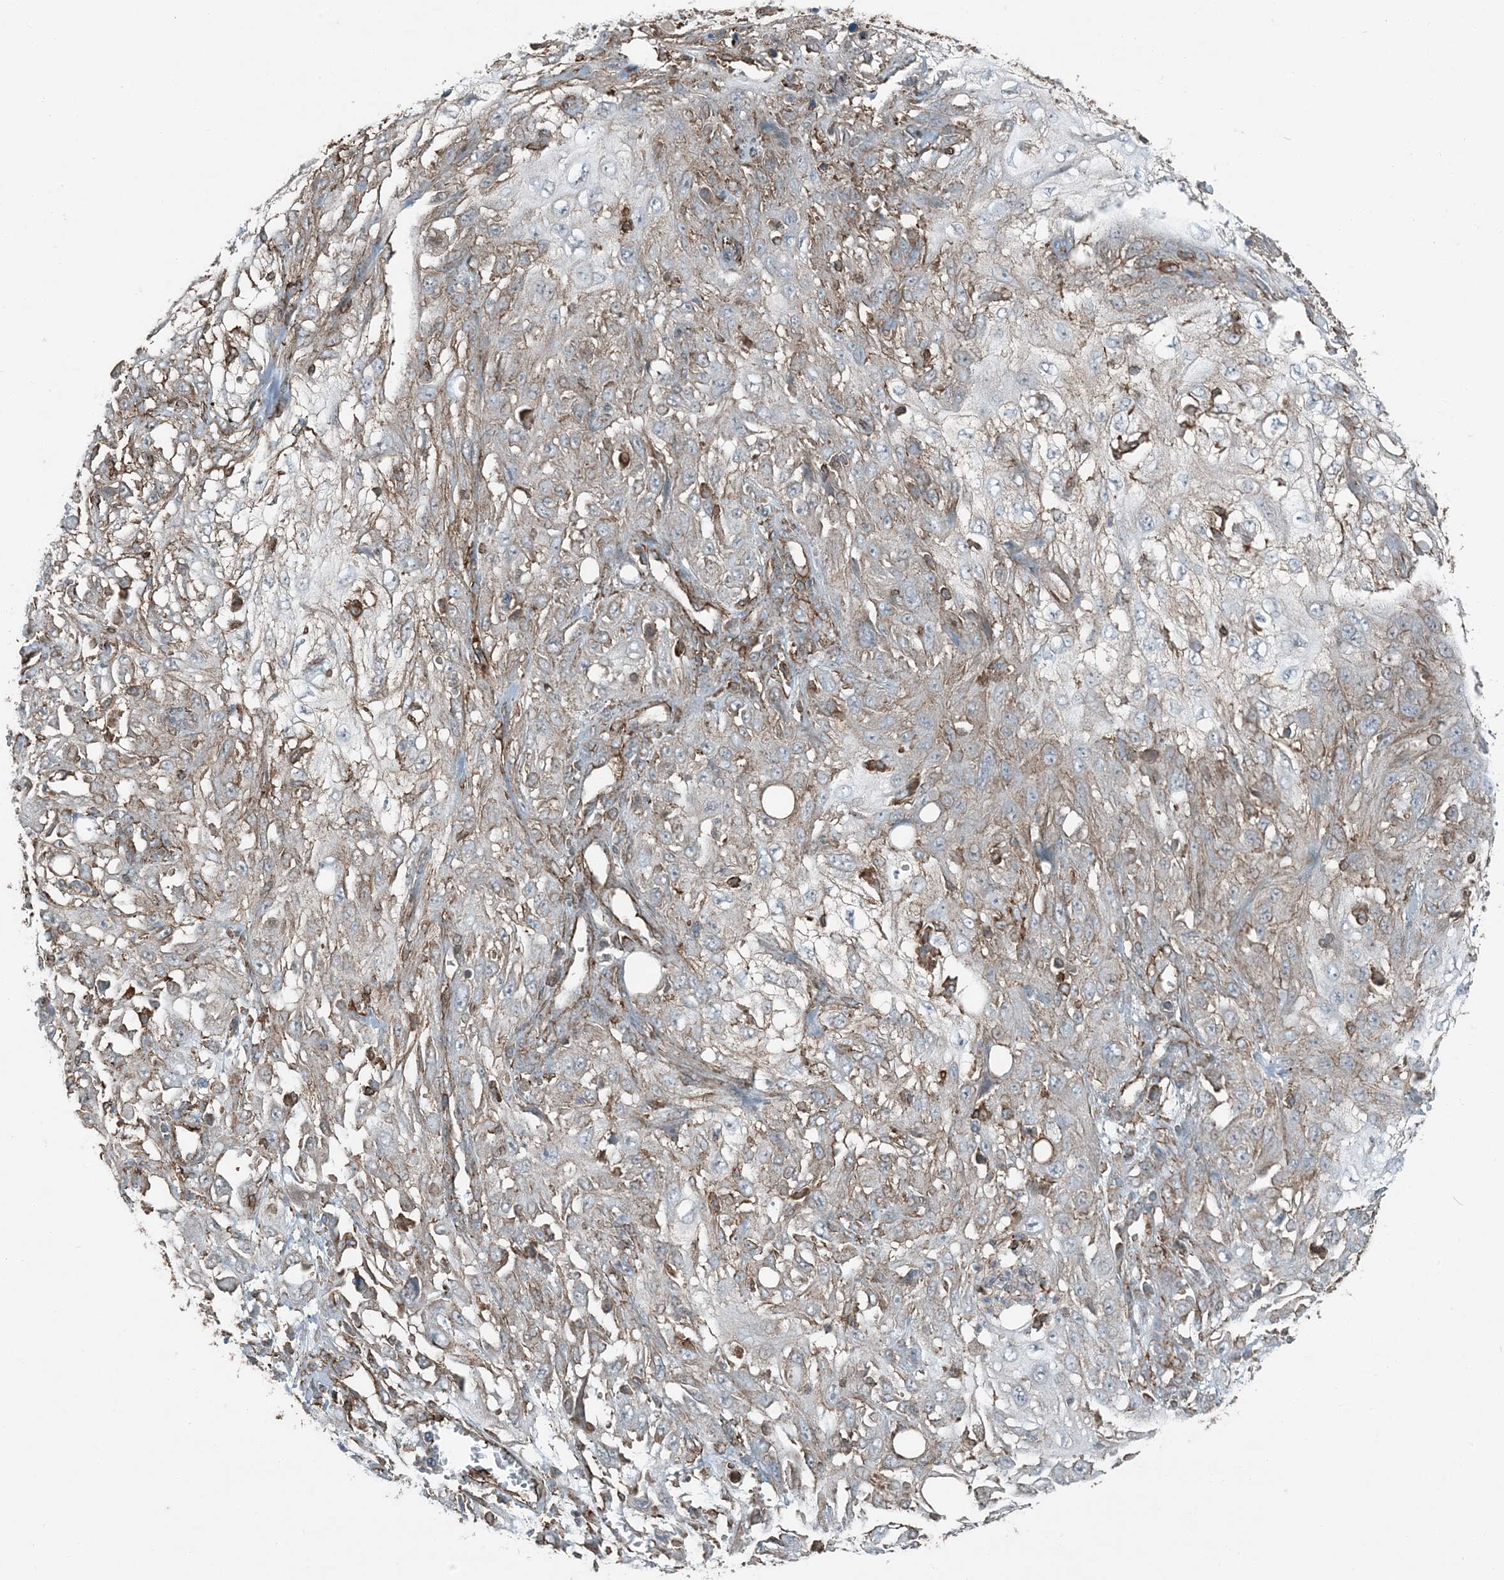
{"staining": {"intensity": "negative", "quantity": "none", "location": "none"}, "tissue": "skin cancer", "cell_type": "Tumor cells", "image_type": "cancer", "snomed": [{"axis": "morphology", "description": "Squamous cell carcinoma, NOS"}, {"axis": "topography", "description": "Skin"}], "caption": "There is no significant positivity in tumor cells of squamous cell carcinoma (skin).", "gene": "APOBEC3C", "patient": {"sex": "male", "age": 75}}